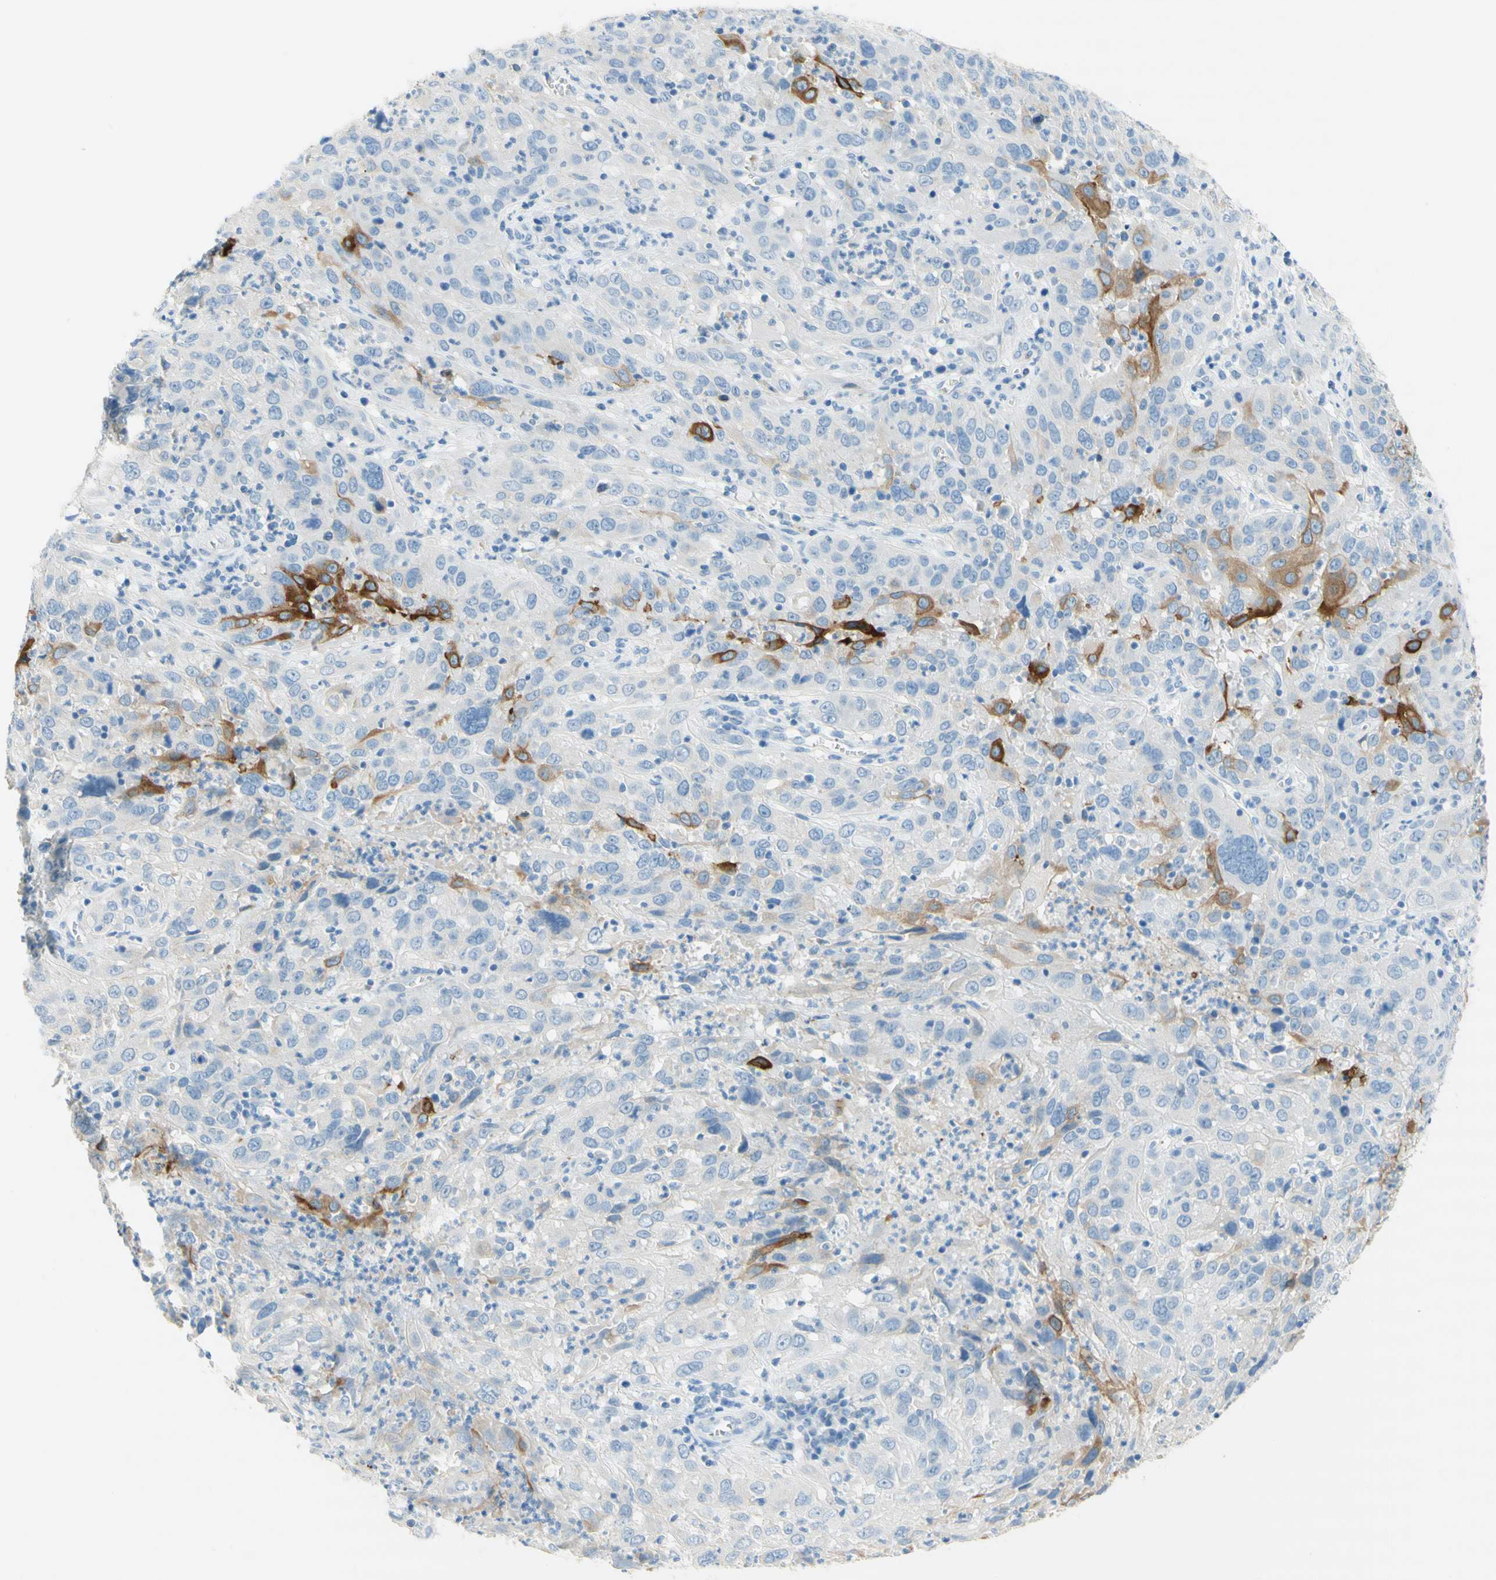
{"staining": {"intensity": "moderate", "quantity": "<25%", "location": "cytoplasmic/membranous"}, "tissue": "cervical cancer", "cell_type": "Tumor cells", "image_type": "cancer", "snomed": [{"axis": "morphology", "description": "Squamous cell carcinoma, NOS"}, {"axis": "topography", "description": "Cervix"}], "caption": "Immunohistochemical staining of human cervical squamous cell carcinoma exhibits moderate cytoplasmic/membranous protein staining in approximately <25% of tumor cells.", "gene": "POLR2J3", "patient": {"sex": "female", "age": 32}}